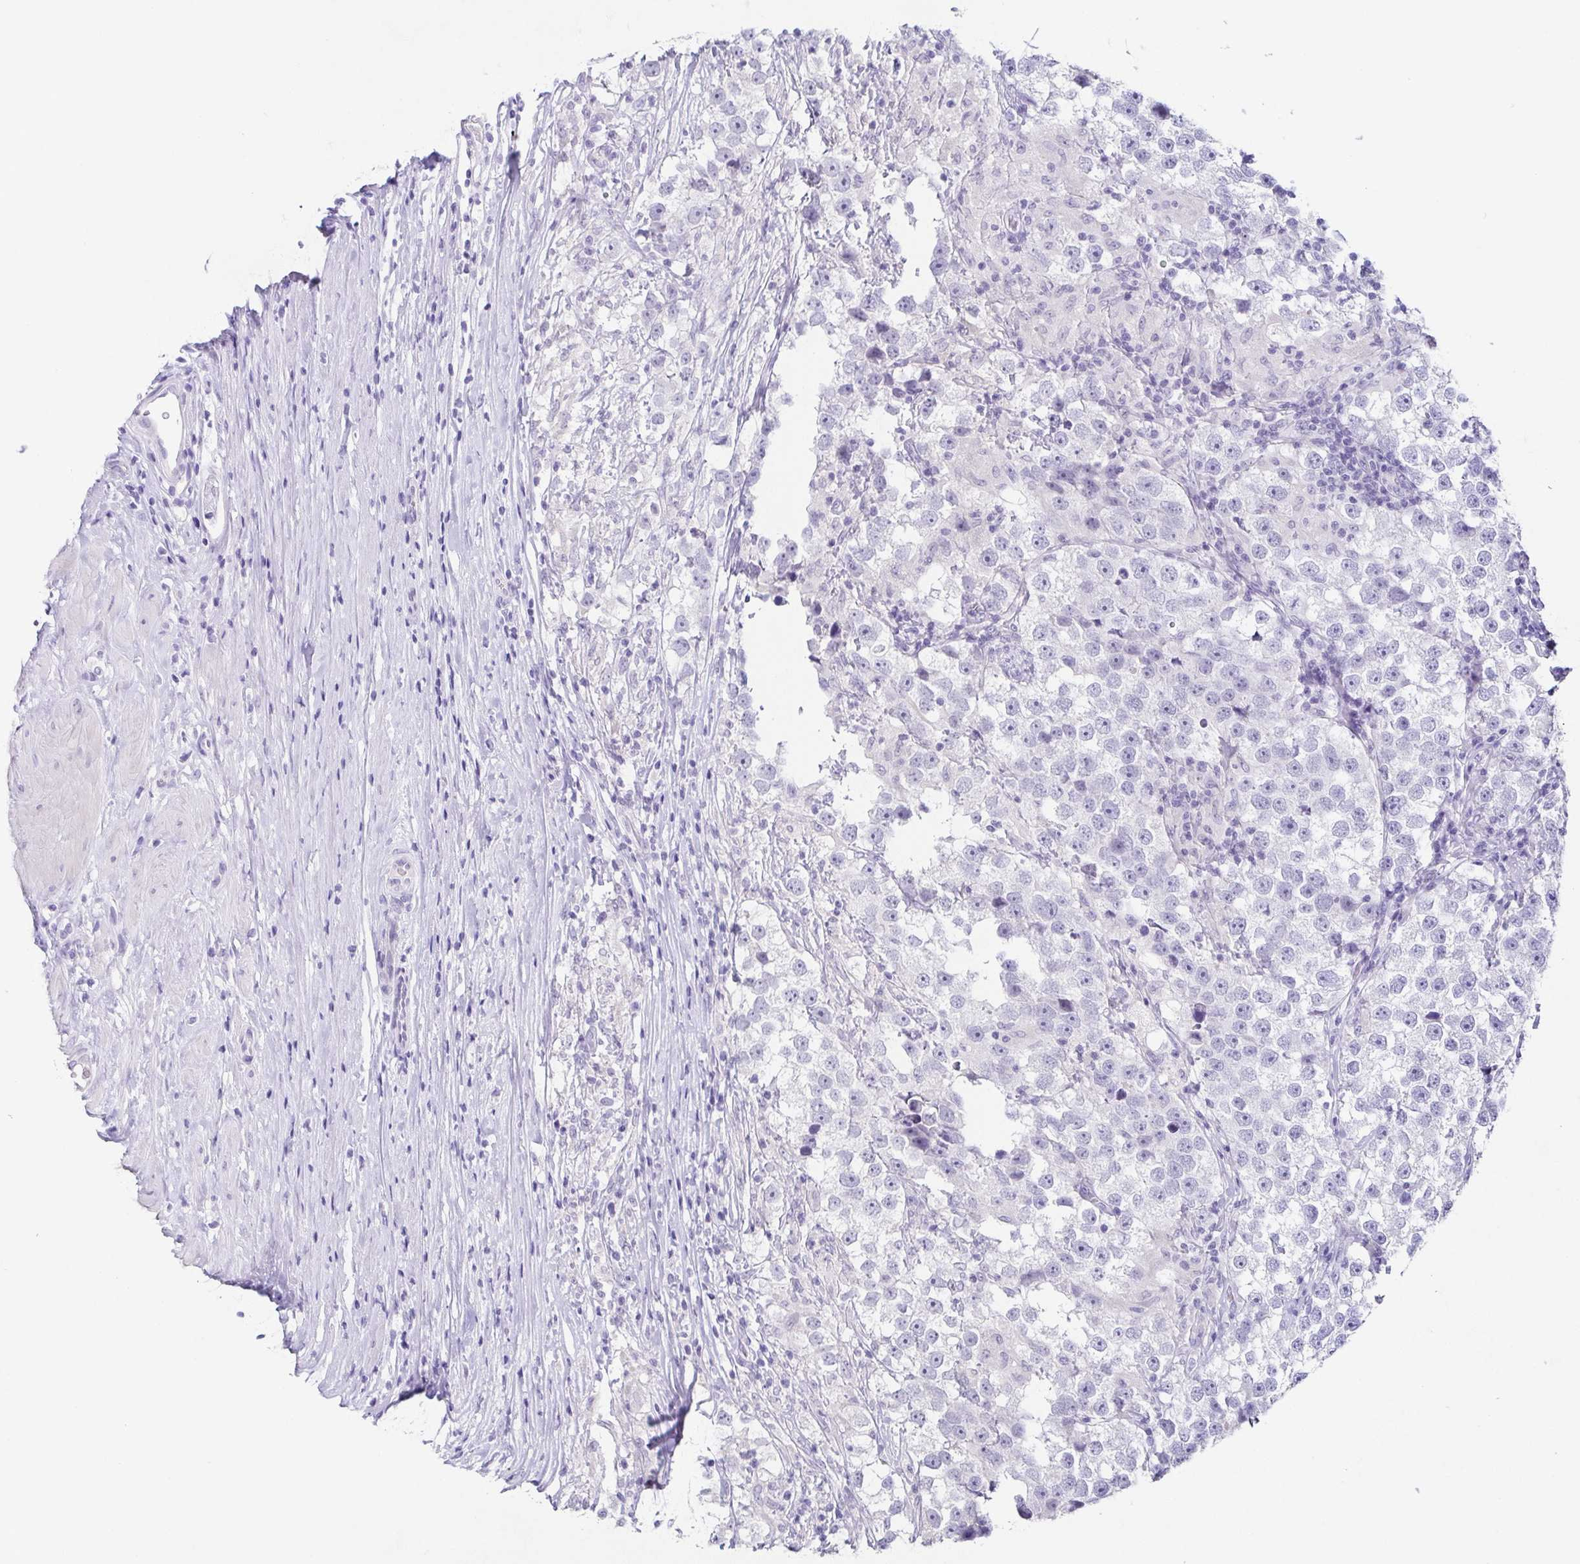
{"staining": {"intensity": "negative", "quantity": "none", "location": "none"}, "tissue": "testis cancer", "cell_type": "Tumor cells", "image_type": "cancer", "snomed": [{"axis": "morphology", "description": "Seminoma, NOS"}, {"axis": "topography", "description": "Testis"}], "caption": "An image of seminoma (testis) stained for a protein displays no brown staining in tumor cells. (DAB (3,3'-diaminobenzidine) immunohistochemistry (IHC) with hematoxylin counter stain).", "gene": "TP73", "patient": {"sex": "male", "age": 46}}